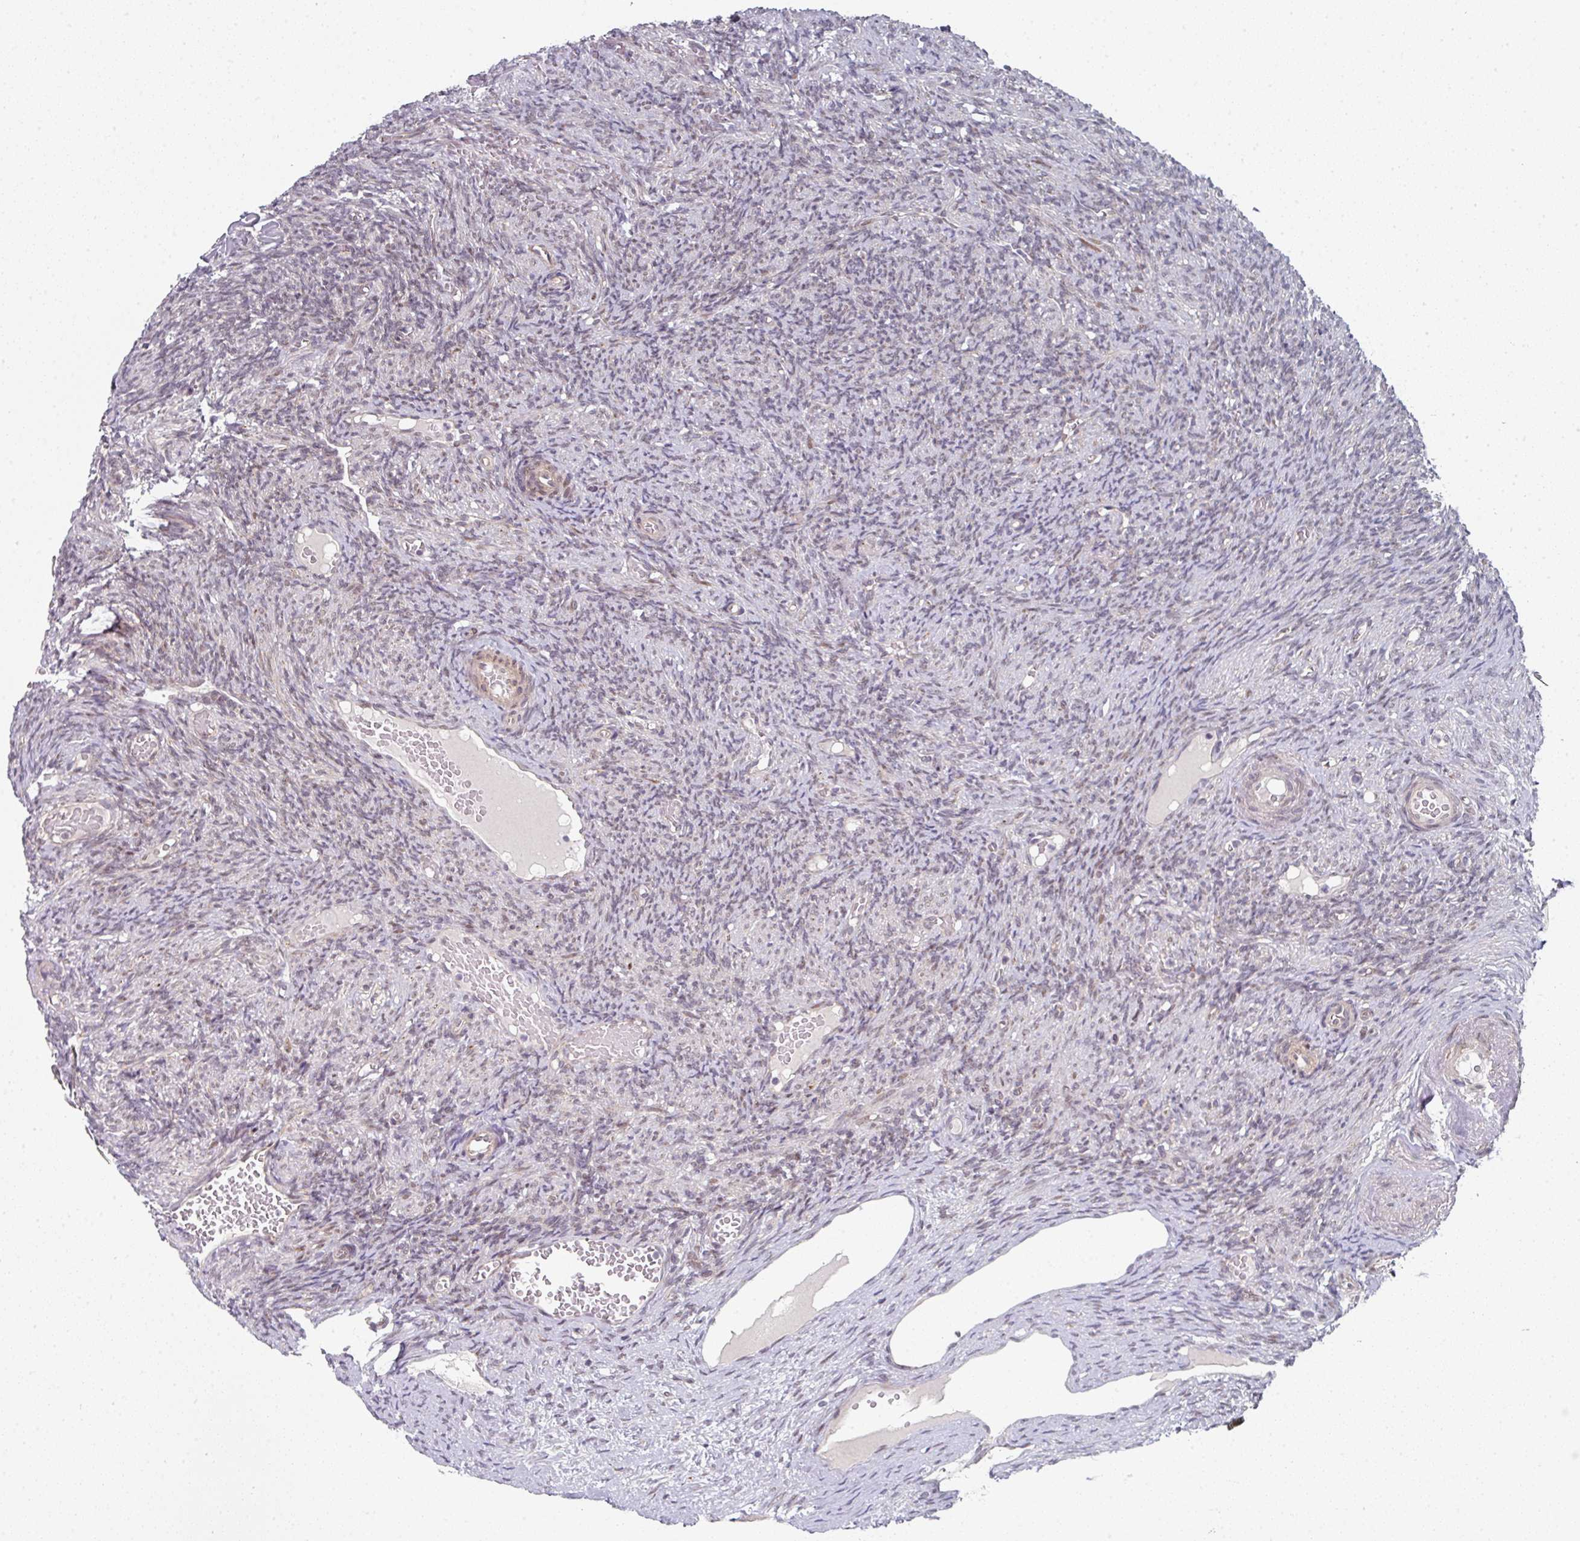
{"staining": {"intensity": "negative", "quantity": "none", "location": "none"}, "tissue": "ovary", "cell_type": "Follicle cells", "image_type": "normal", "snomed": [{"axis": "morphology", "description": "Normal tissue, NOS"}, {"axis": "topography", "description": "Ovary"}], "caption": "Immunohistochemistry (IHC) of normal ovary demonstrates no expression in follicle cells.", "gene": "TMCC1", "patient": {"sex": "female", "age": 51}}